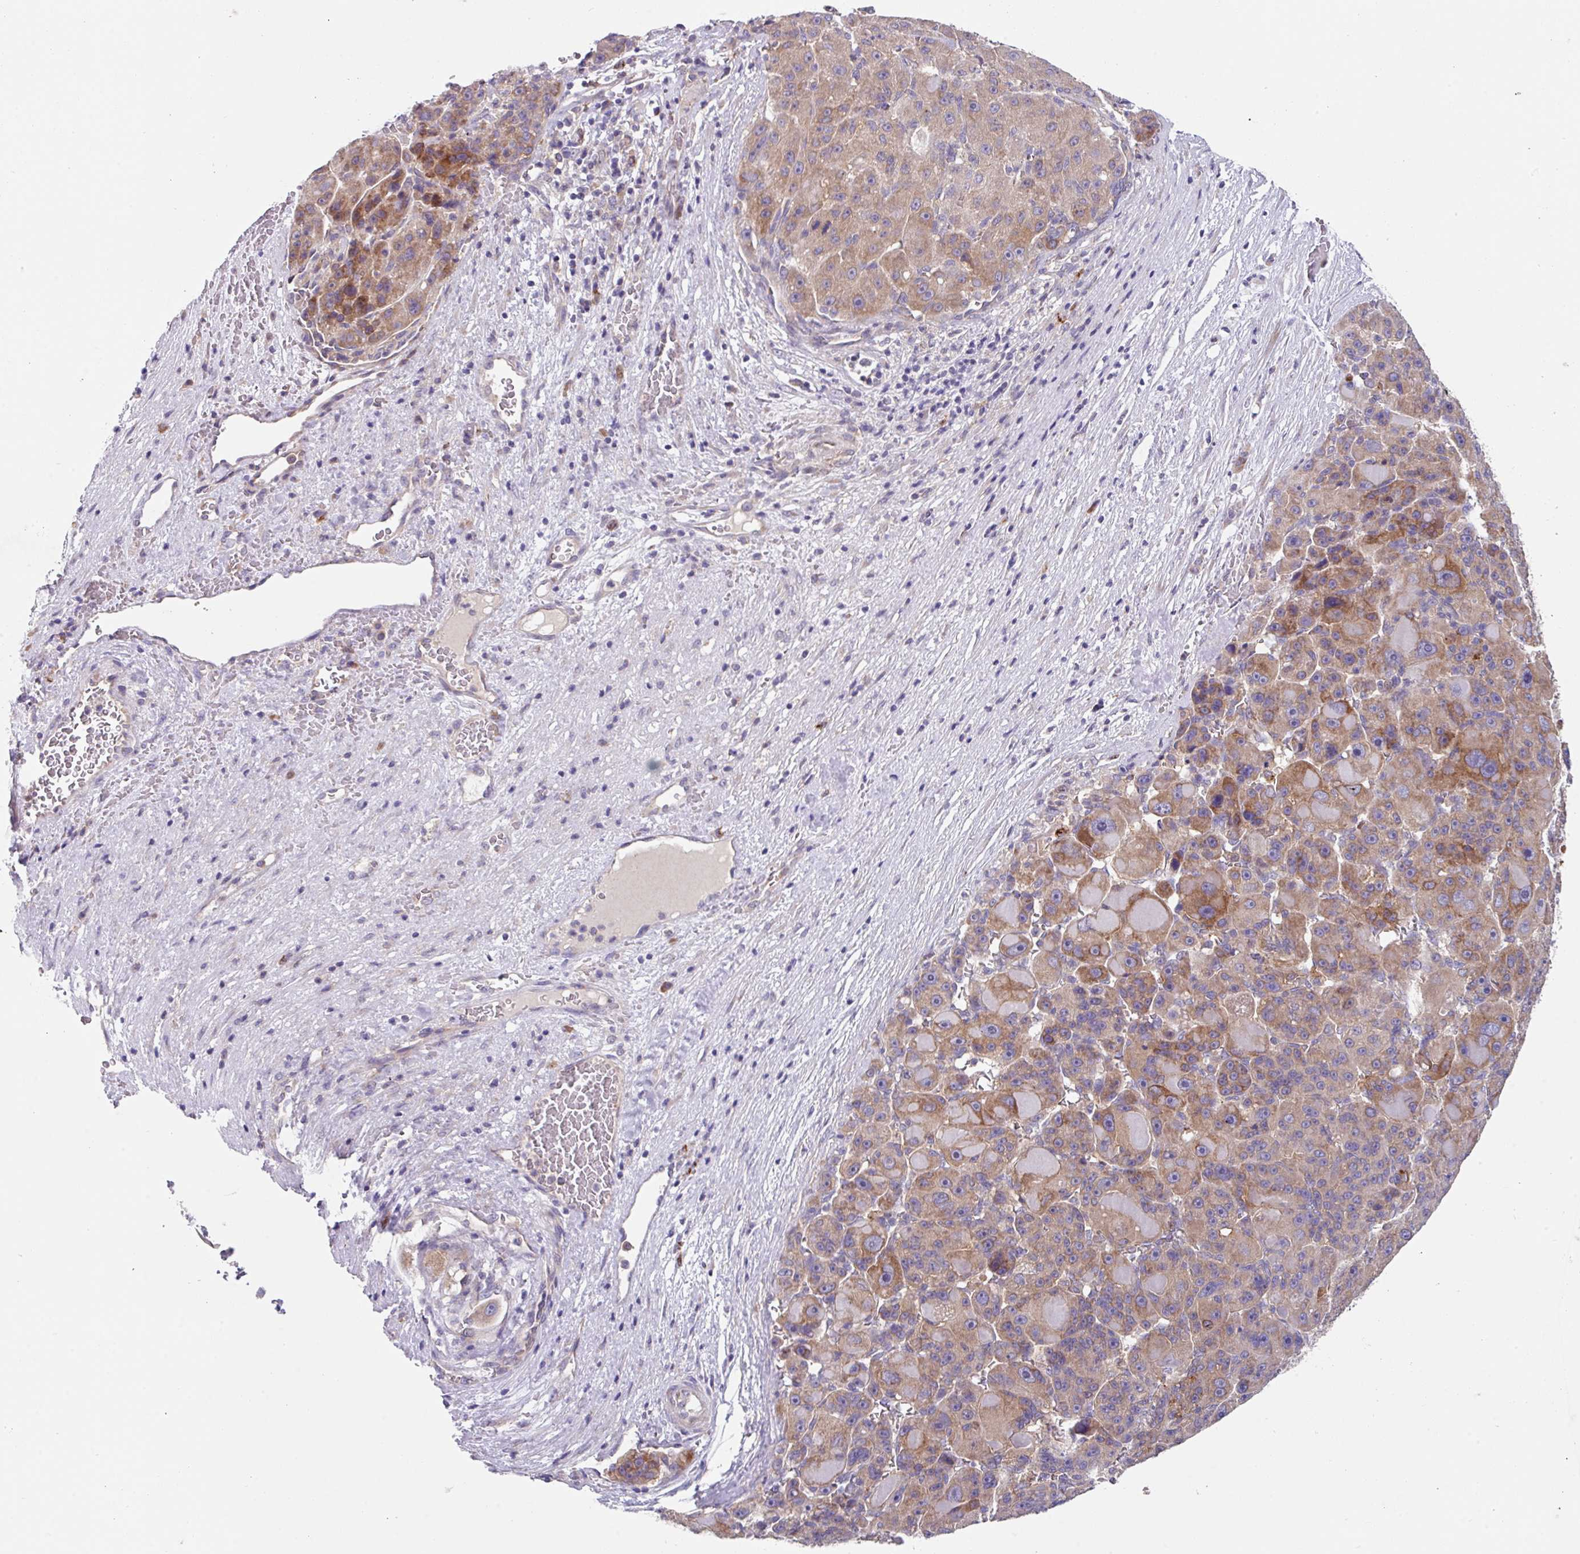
{"staining": {"intensity": "moderate", "quantity": ">75%", "location": "cytoplasmic/membranous"}, "tissue": "liver cancer", "cell_type": "Tumor cells", "image_type": "cancer", "snomed": [{"axis": "morphology", "description": "Carcinoma, Hepatocellular, NOS"}, {"axis": "topography", "description": "Liver"}], "caption": "Immunohistochemistry (IHC) of human liver cancer (hepatocellular carcinoma) shows medium levels of moderate cytoplasmic/membranous positivity in approximately >75% of tumor cells.", "gene": "EIF4B", "patient": {"sex": "male", "age": 76}}